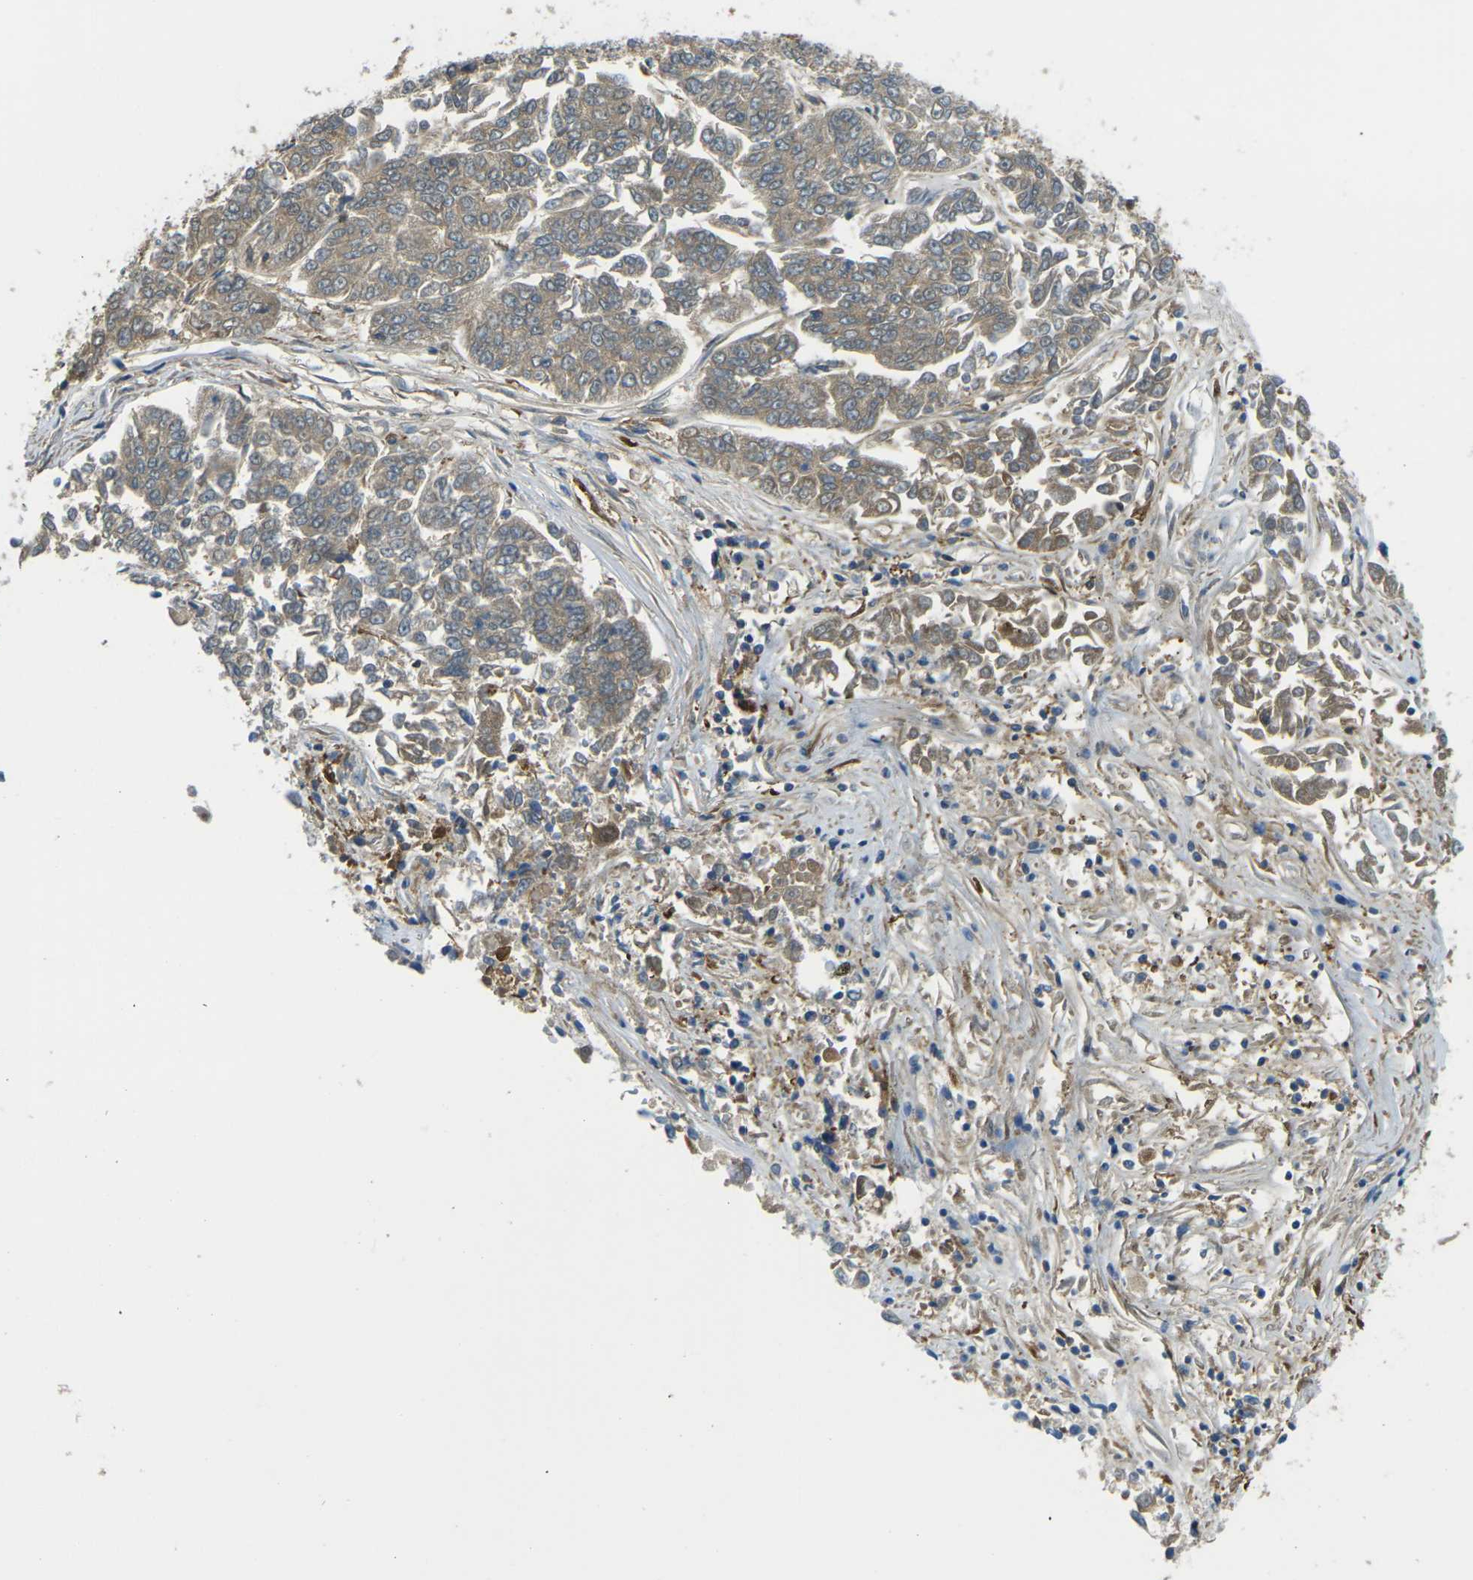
{"staining": {"intensity": "moderate", "quantity": ">75%", "location": "cytoplasmic/membranous"}, "tissue": "lung cancer", "cell_type": "Tumor cells", "image_type": "cancer", "snomed": [{"axis": "morphology", "description": "Adenocarcinoma, NOS"}, {"axis": "topography", "description": "Lung"}], "caption": "Immunohistochemistry (IHC) (DAB (3,3'-diaminobenzidine)) staining of lung cancer reveals moderate cytoplasmic/membranous protein staining in approximately >75% of tumor cells. (Stains: DAB (3,3'-diaminobenzidine) in brown, nuclei in blue, Microscopy: brightfield microscopy at high magnification).", "gene": "PIEZO2", "patient": {"sex": "male", "age": 84}}